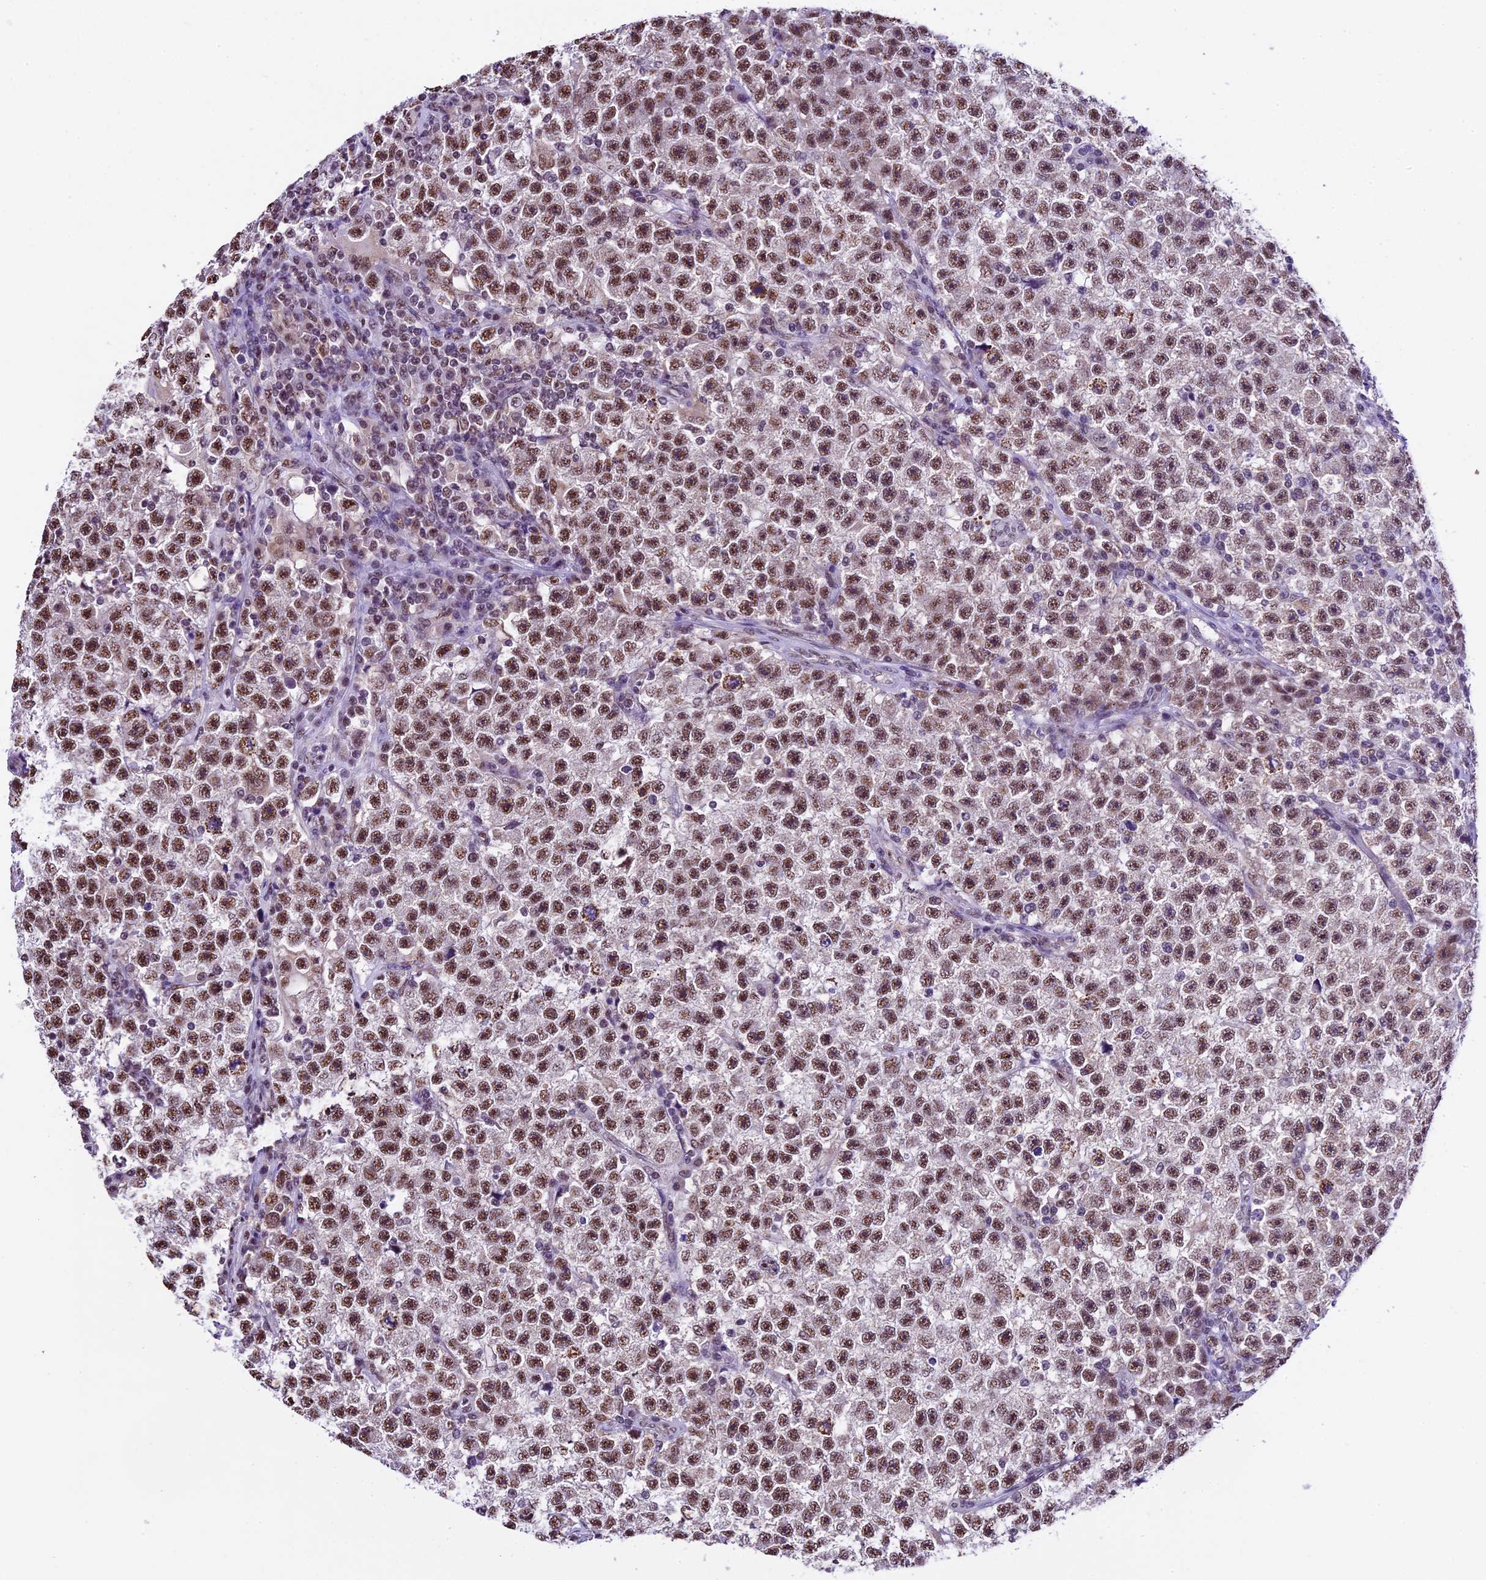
{"staining": {"intensity": "moderate", "quantity": ">75%", "location": "nuclear"}, "tissue": "testis cancer", "cell_type": "Tumor cells", "image_type": "cancer", "snomed": [{"axis": "morphology", "description": "Seminoma, NOS"}, {"axis": "topography", "description": "Testis"}], "caption": "Moderate nuclear positivity for a protein is seen in about >75% of tumor cells of seminoma (testis) using immunohistochemistry.", "gene": "CARS2", "patient": {"sex": "male", "age": 22}}